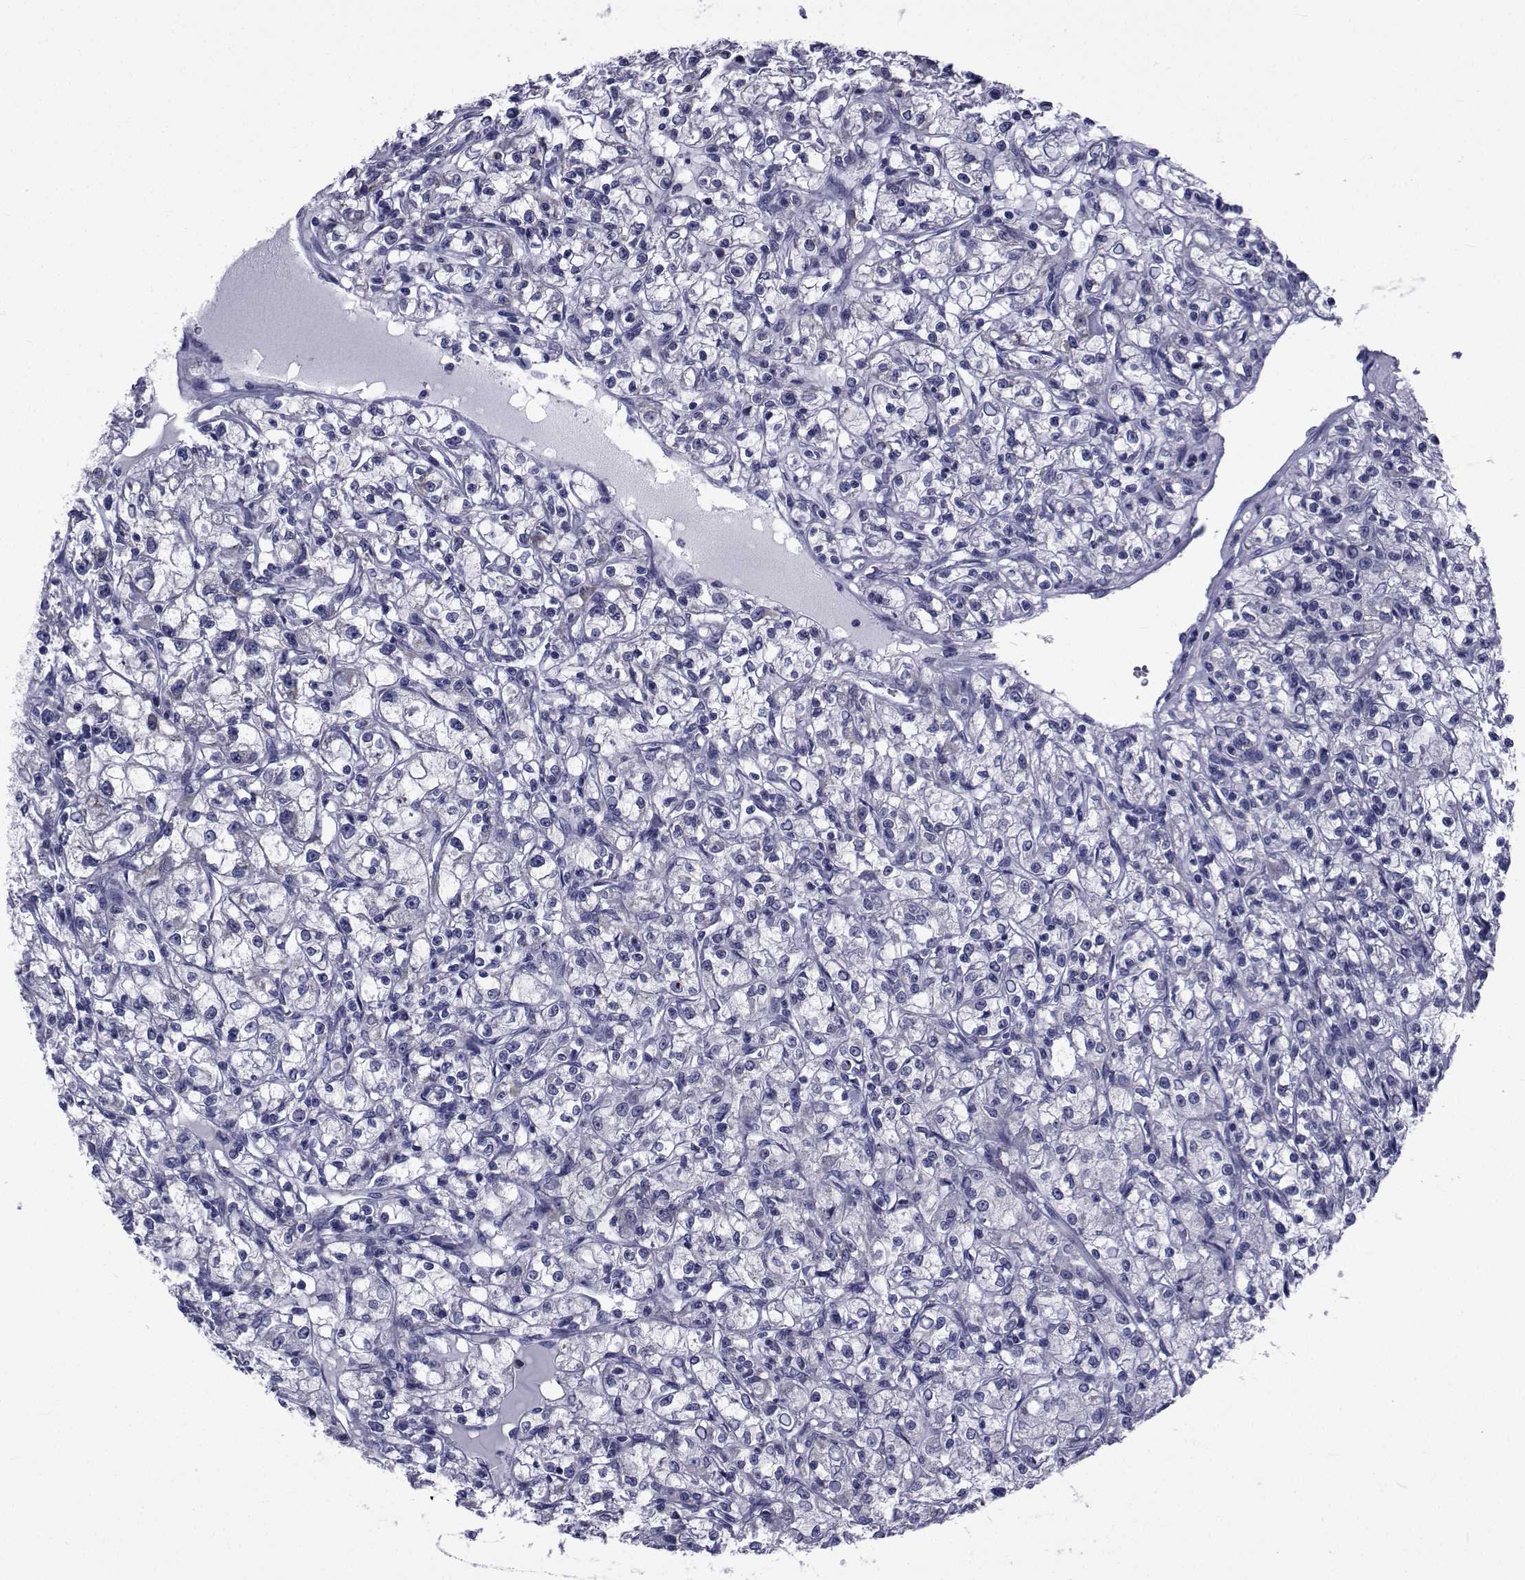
{"staining": {"intensity": "negative", "quantity": "none", "location": "none"}, "tissue": "renal cancer", "cell_type": "Tumor cells", "image_type": "cancer", "snomed": [{"axis": "morphology", "description": "Adenocarcinoma, NOS"}, {"axis": "topography", "description": "Kidney"}], "caption": "Tumor cells are negative for protein expression in human adenocarcinoma (renal).", "gene": "ROPN1", "patient": {"sex": "female", "age": 59}}